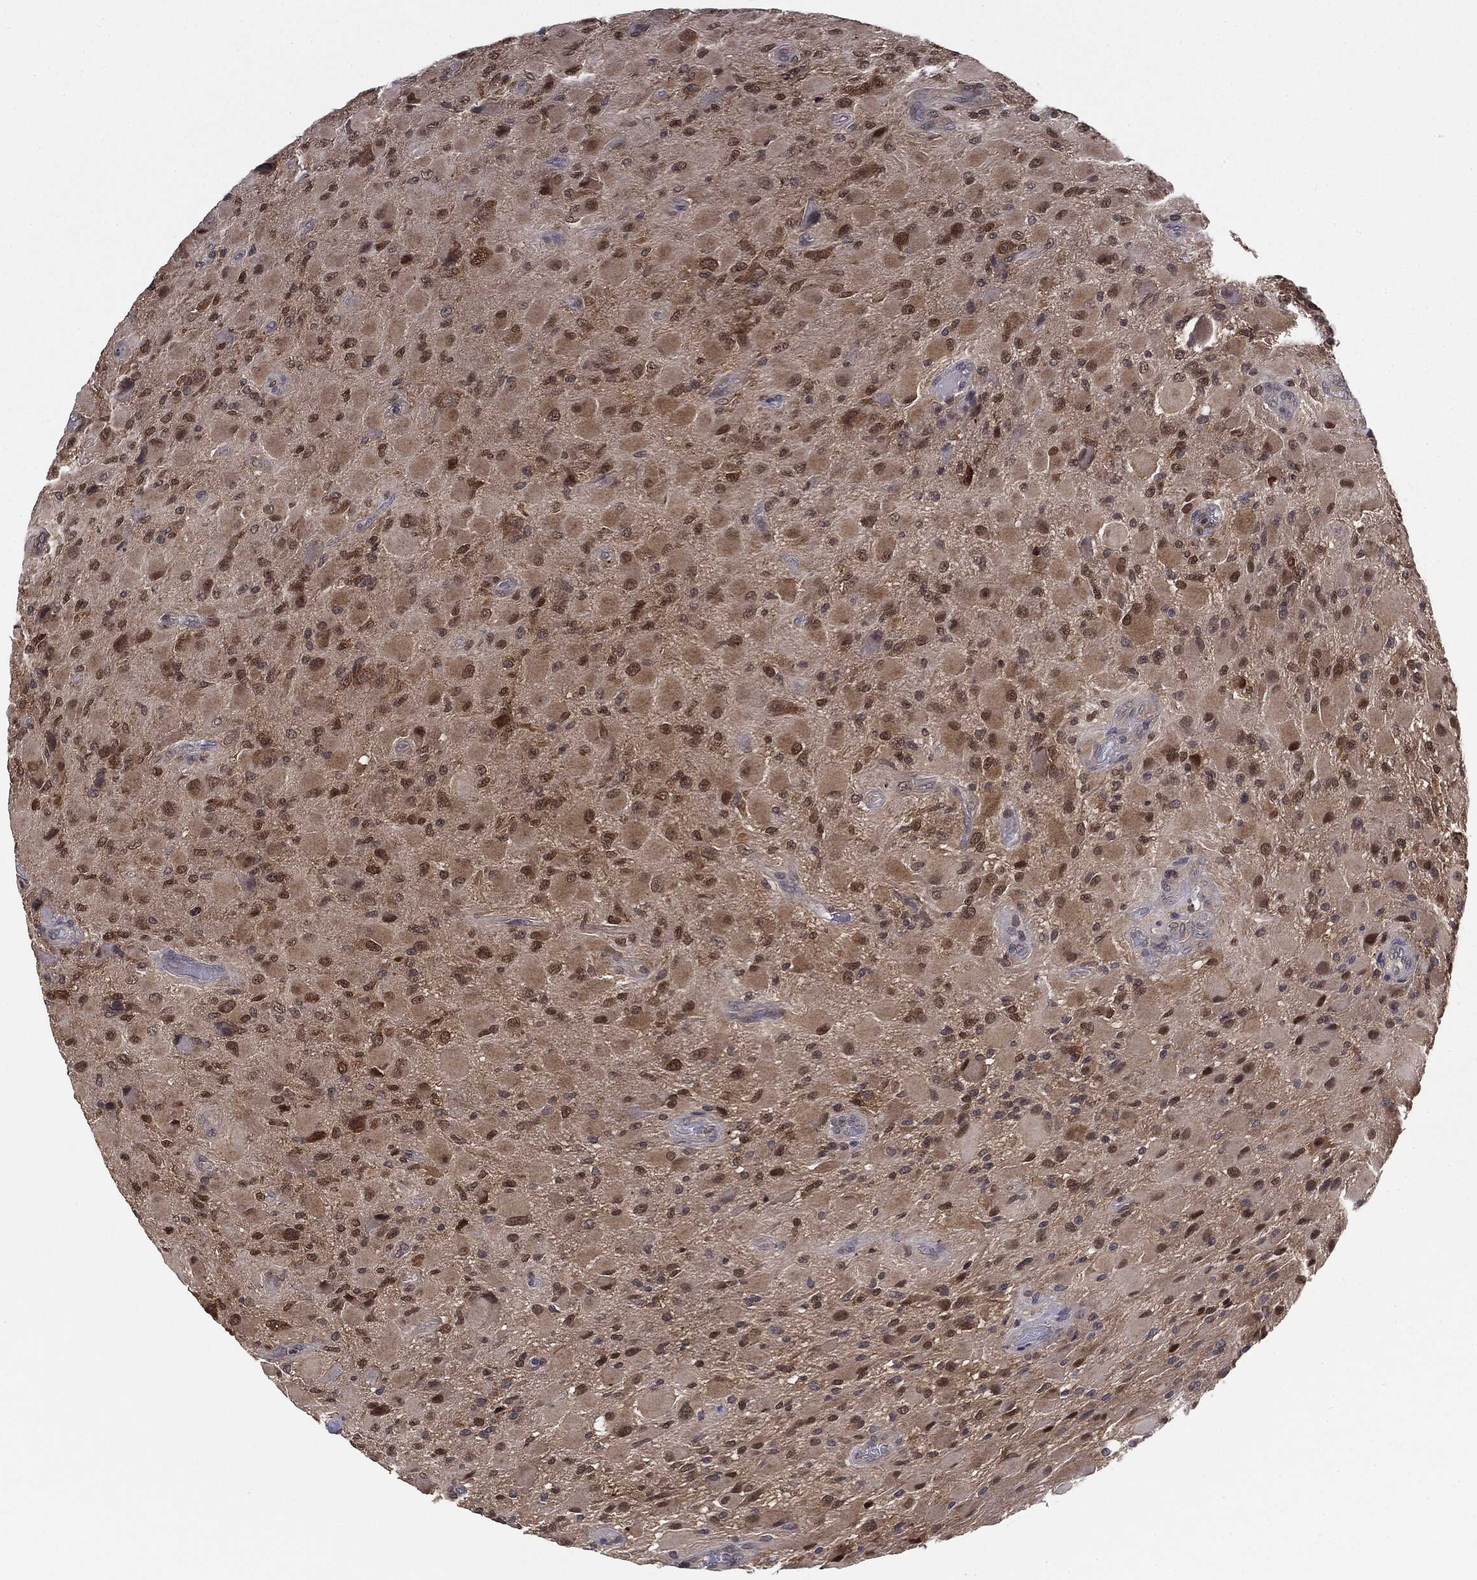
{"staining": {"intensity": "moderate", "quantity": ">75%", "location": "cytoplasmic/membranous,nuclear"}, "tissue": "glioma", "cell_type": "Tumor cells", "image_type": "cancer", "snomed": [{"axis": "morphology", "description": "Glioma, malignant, High grade"}, {"axis": "topography", "description": "Cerebral cortex"}], "caption": "High-grade glioma (malignant) stained with a brown dye shows moderate cytoplasmic/membranous and nuclear positive expression in approximately >75% of tumor cells.", "gene": "KRT7", "patient": {"sex": "male", "age": 35}}